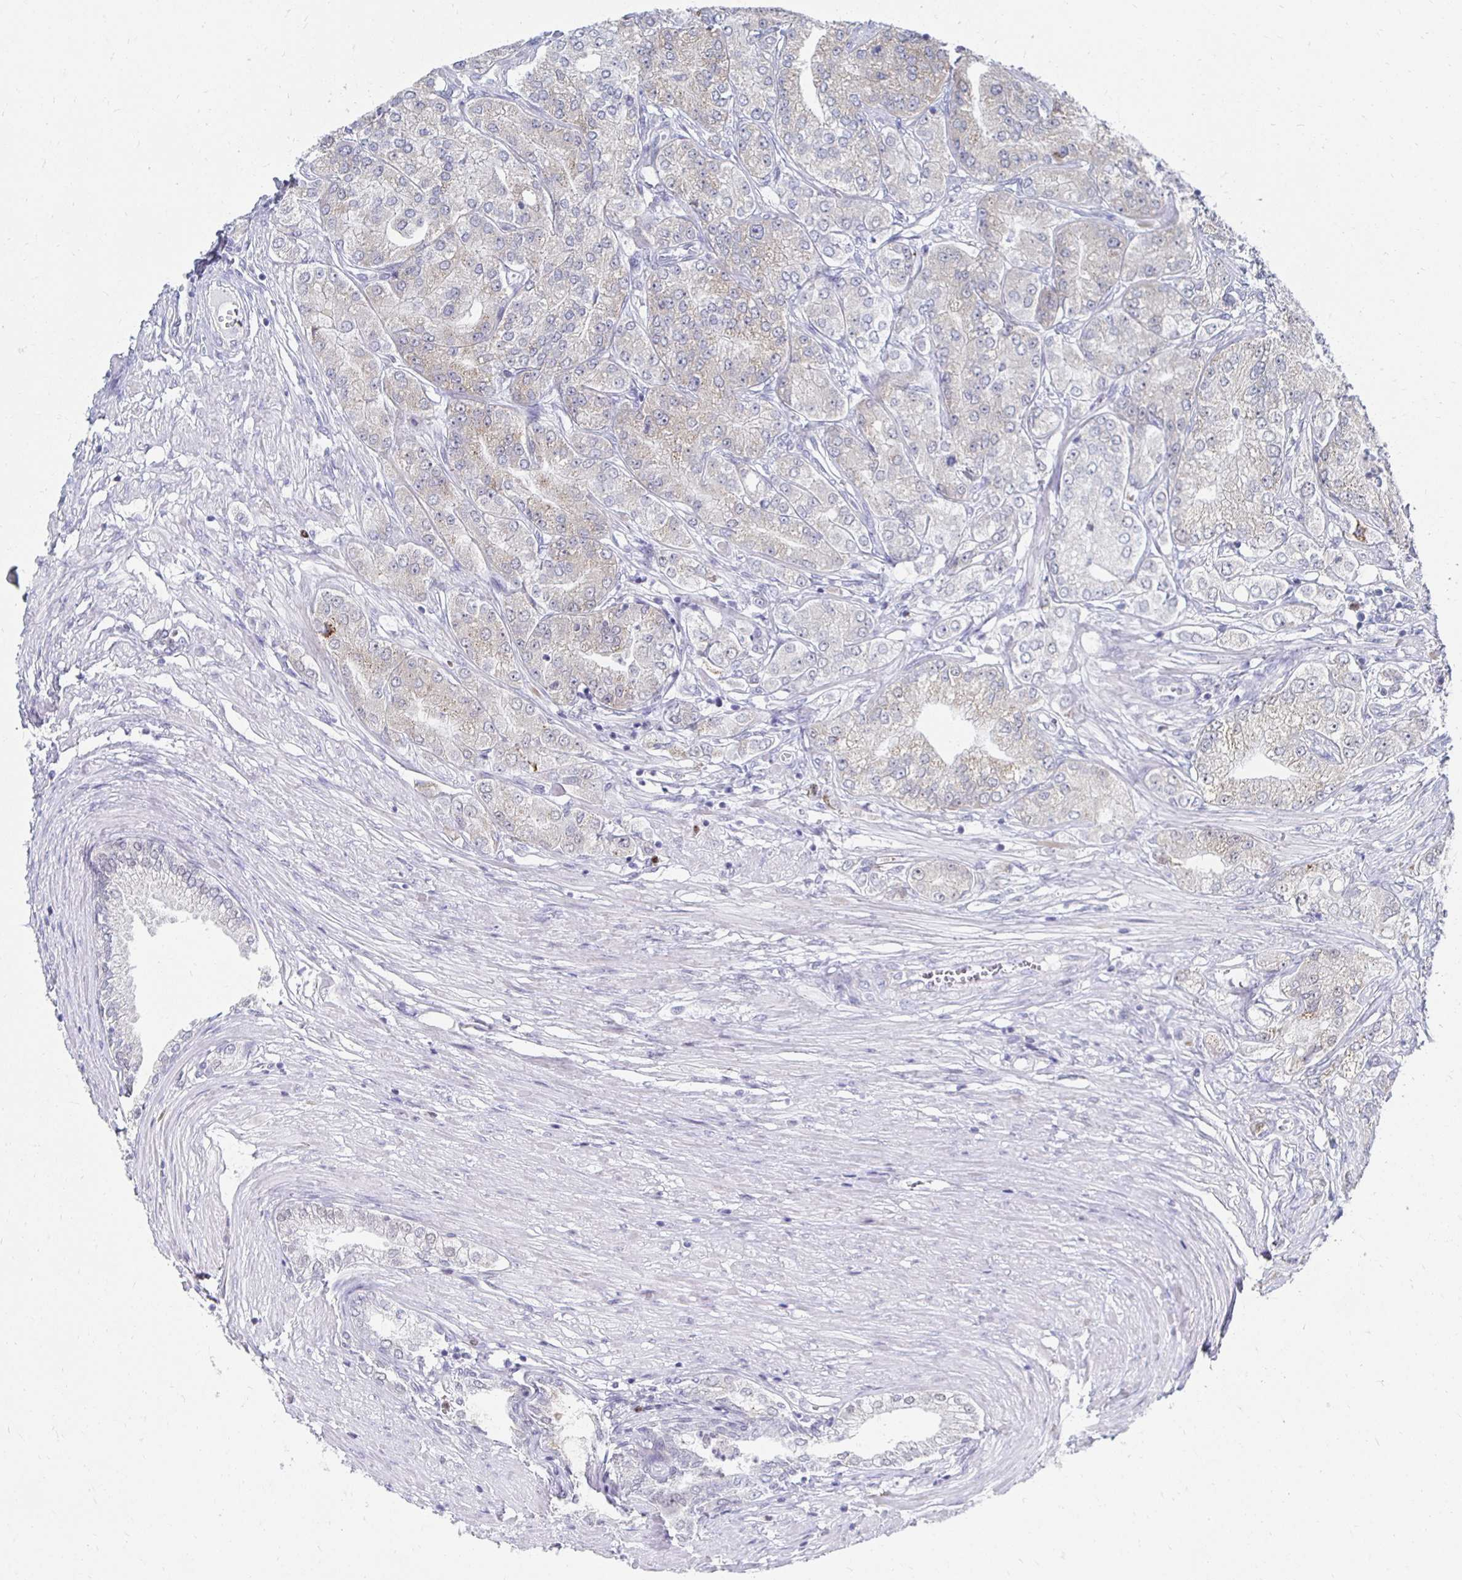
{"staining": {"intensity": "weak", "quantity": "<25%", "location": "cytoplasmic/membranous"}, "tissue": "prostate cancer", "cell_type": "Tumor cells", "image_type": "cancer", "snomed": [{"axis": "morphology", "description": "Adenocarcinoma, High grade"}, {"axis": "topography", "description": "Prostate"}], "caption": "A micrograph of high-grade adenocarcinoma (prostate) stained for a protein shows no brown staining in tumor cells. (DAB immunohistochemistry visualized using brightfield microscopy, high magnification).", "gene": "NOCT", "patient": {"sex": "male", "age": 61}}